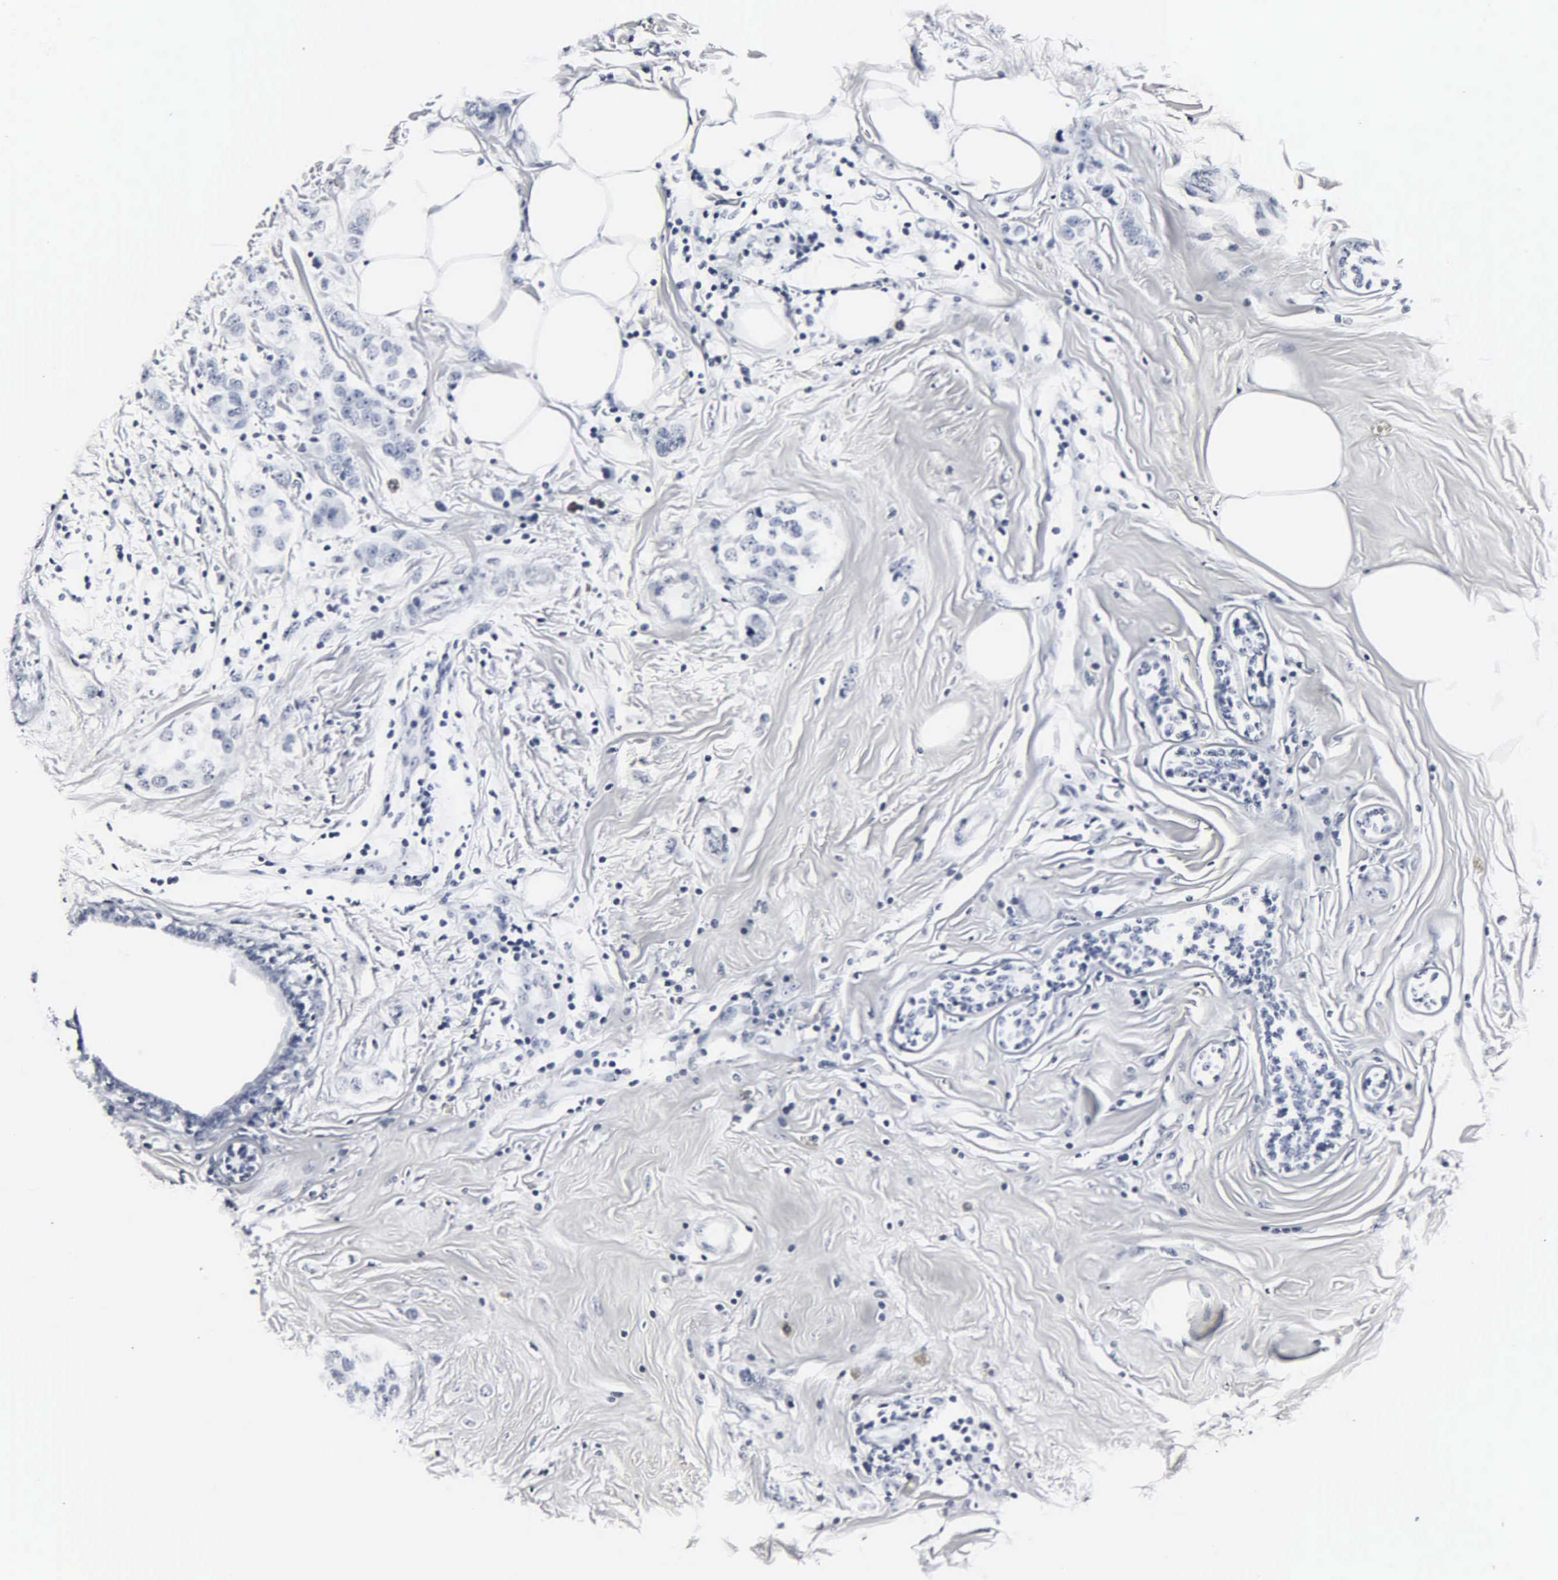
{"staining": {"intensity": "negative", "quantity": "none", "location": "none"}, "tissue": "breast cancer", "cell_type": "Tumor cells", "image_type": "cancer", "snomed": [{"axis": "morphology", "description": "Normal tissue, NOS"}, {"axis": "morphology", "description": "Duct carcinoma"}, {"axis": "topography", "description": "Breast"}], "caption": "Infiltrating ductal carcinoma (breast) was stained to show a protein in brown. There is no significant positivity in tumor cells. (DAB IHC with hematoxylin counter stain).", "gene": "DGCR2", "patient": {"sex": "female", "age": 50}}